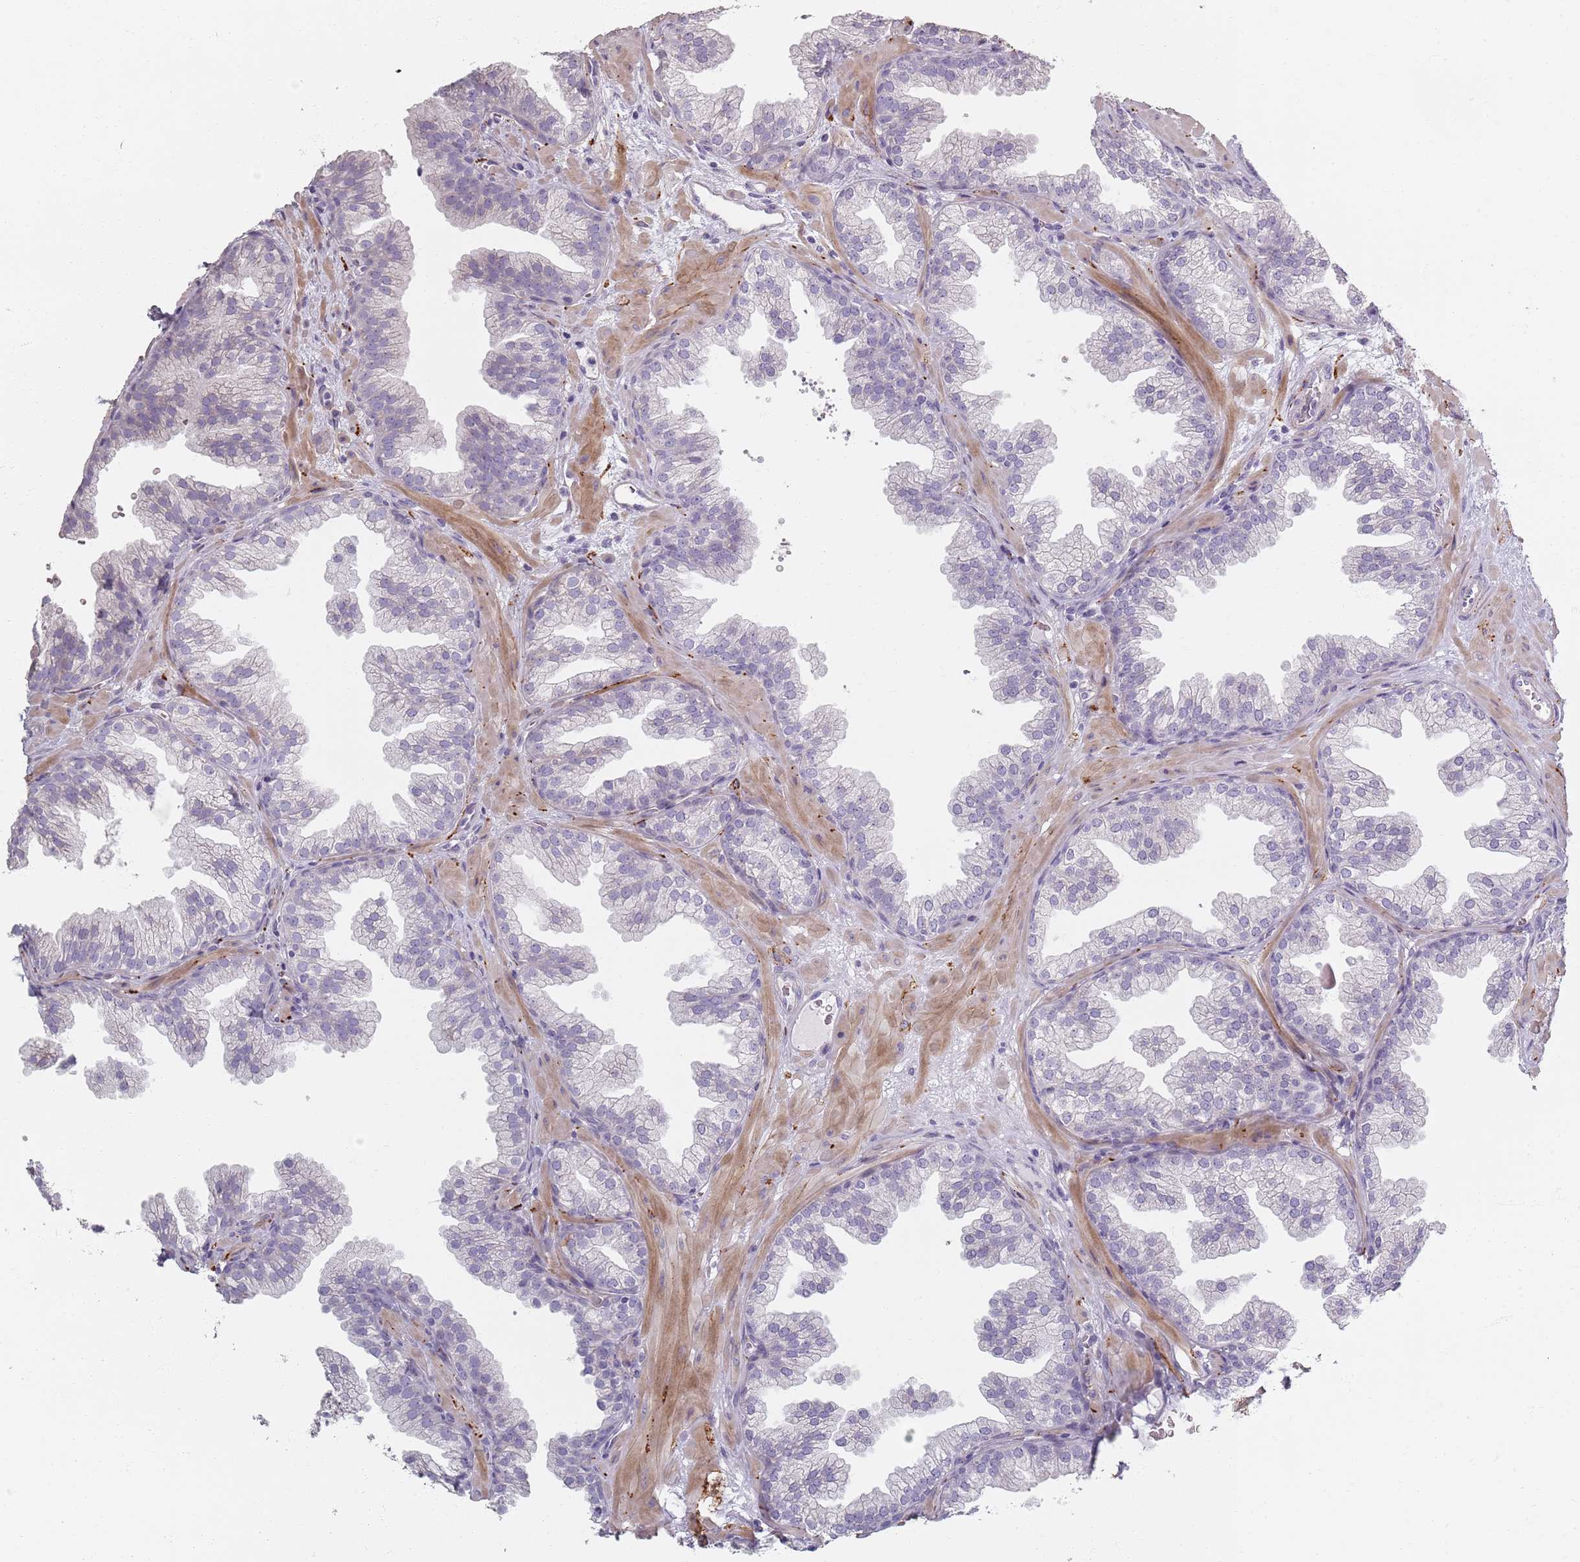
{"staining": {"intensity": "negative", "quantity": "none", "location": "none"}, "tissue": "prostate", "cell_type": "Glandular cells", "image_type": "normal", "snomed": [{"axis": "morphology", "description": "Normal tissue, NOS"}, {"axis": "topography", "description": "Prostate"}], "caption": "This is an immunohistochemistry (IHC) photomicrograph of normal prostate. There is no expression in glandular cells.", "gene": "SYNGR3", "patient": {"sex": "male", "age": 37}}